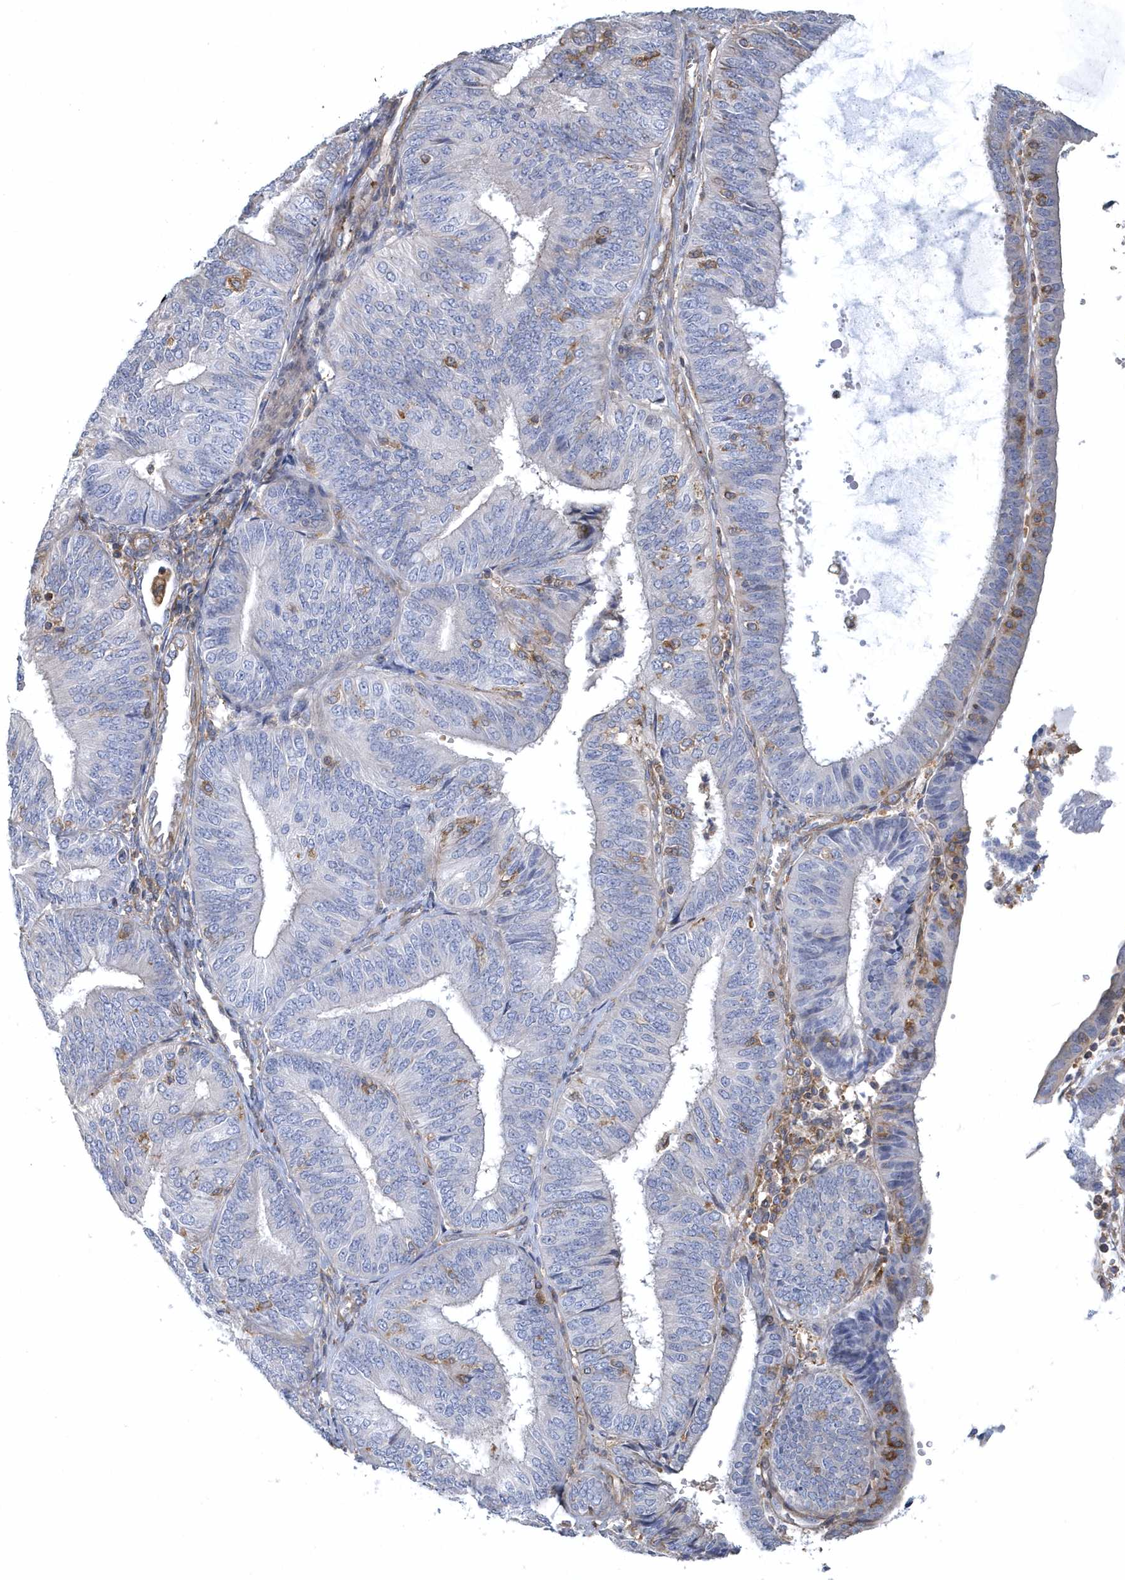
{"staining": {"intensity": "negative", "quantity": "none", "location": "none"}, "tissue": "endometrial cancer", "cell_type": "Tumor cells", "image_type": "cancer", "snomed": [{"axis": "morphology", "description": "Adenocarcinoma, NOS"}, {"axis": "topography", "description": "Endometrium"}], "caption": "Tumor cells show no significant positivity in endometrial cancer (adenocarcinoma).", "gene": "ARAP2", "patient": {"sex": "female", "age": 58}}